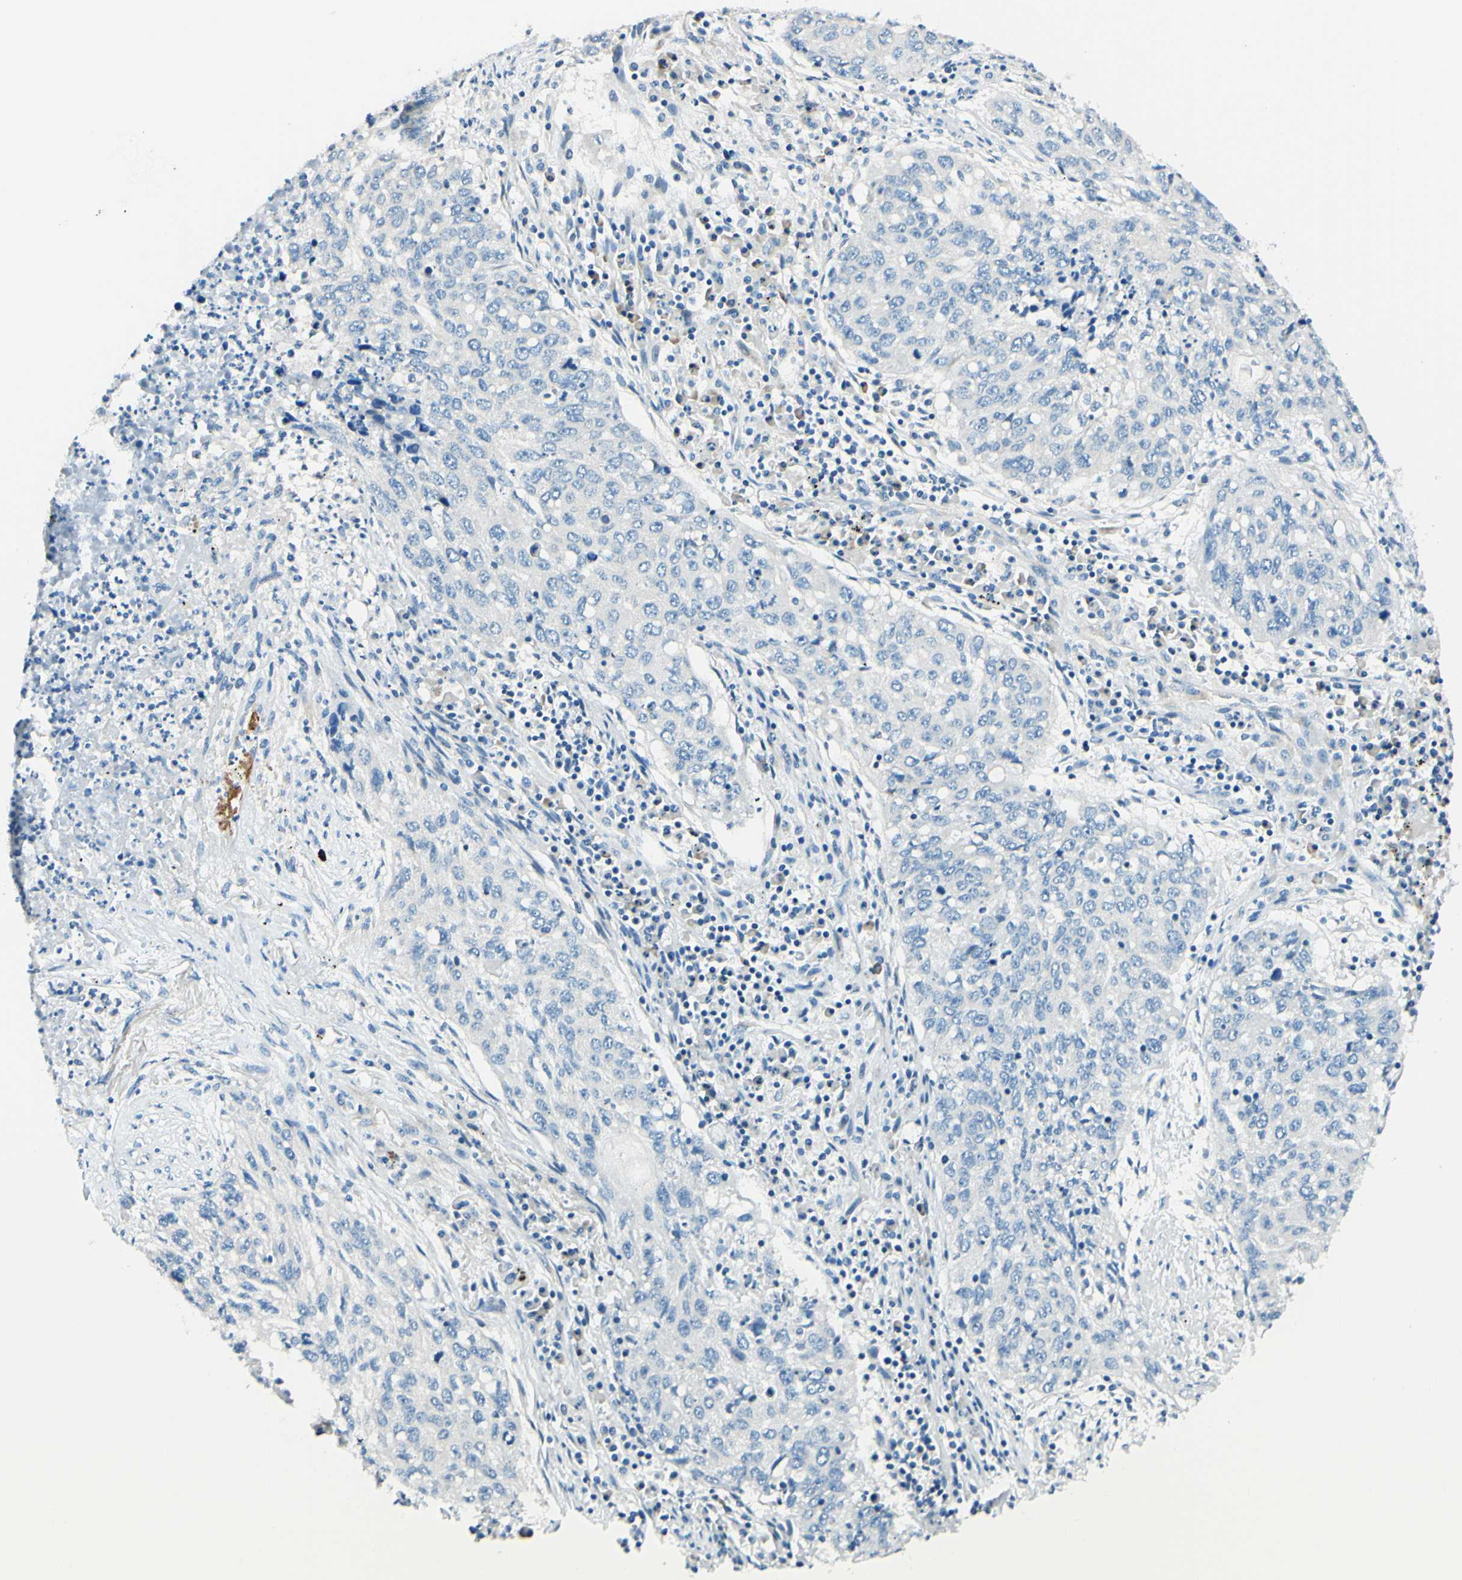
{"staining": {"intensity": "negative", "quantity": "none", "location": "none"}, "tissue": "lung cancer", "cell_type": "Tumor cells", "image_type": "cancer", "snomed": [{"axis": "morphology", "description": "Squamous cell carcinoma, NOS"}, {"axis": "topography", "description": "Lung"}], "caption": "There is no significant positivity in tumor cells of lung squamous cell carcinoma.", "gene": "TAOK2", "patient": {"sex": "female", "age": 63}}